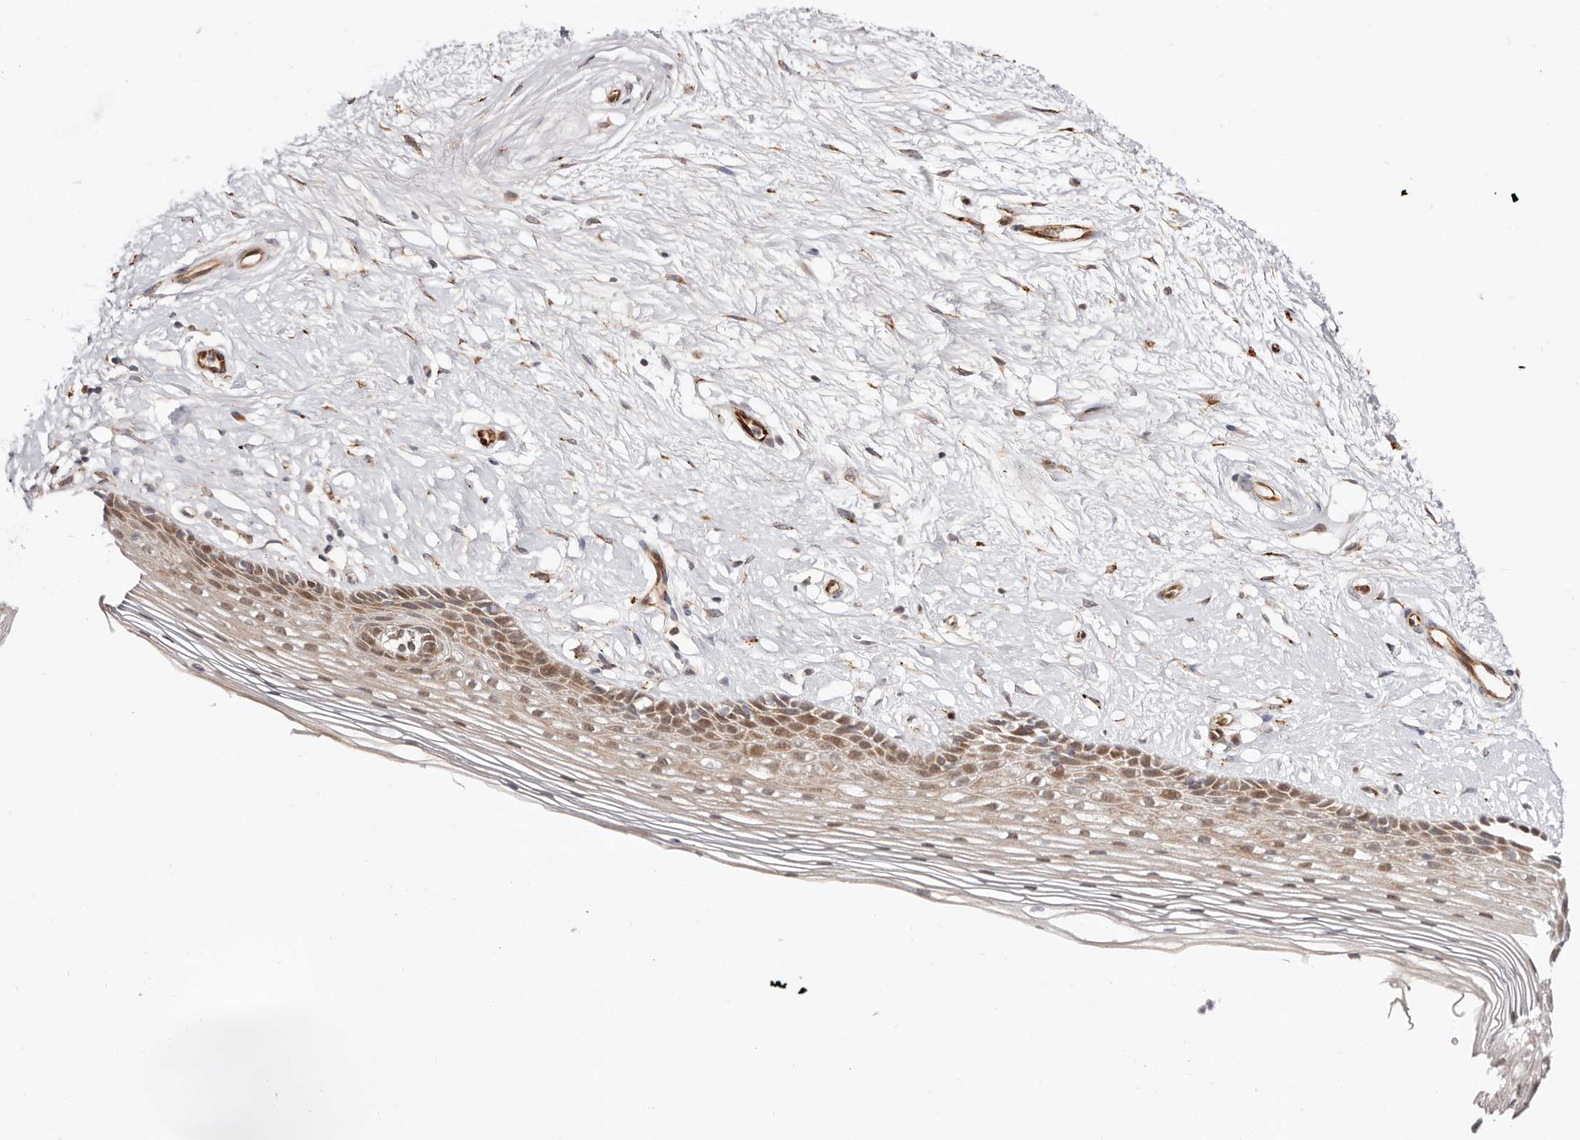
{"staining": {"intensity": "moderate", "quantity": "<25%", "location": "cytoplasmic/membranous,nuclear"}, "tissue": "vagina", "cell_type": "Squamous epithelial cells", "image_type": "normal", "snomed": [{"axis": "morphology", "description": "Normal tissue, NOS"}, {"axis": "topography", "description": "Vagina"}], "caption": "Protein staining exhibits moderate cytoplasmic/membranous,nuclear staining in about <25% of squamous epithelial cells in unremarkable vagina. The staining is performed using DAB brown chromogen to label protein expression. The nuclei are counter-stained blue using hematoxylin.", "gene": "BCL2L15", "patient": {"sex": "female", "age": 46}}